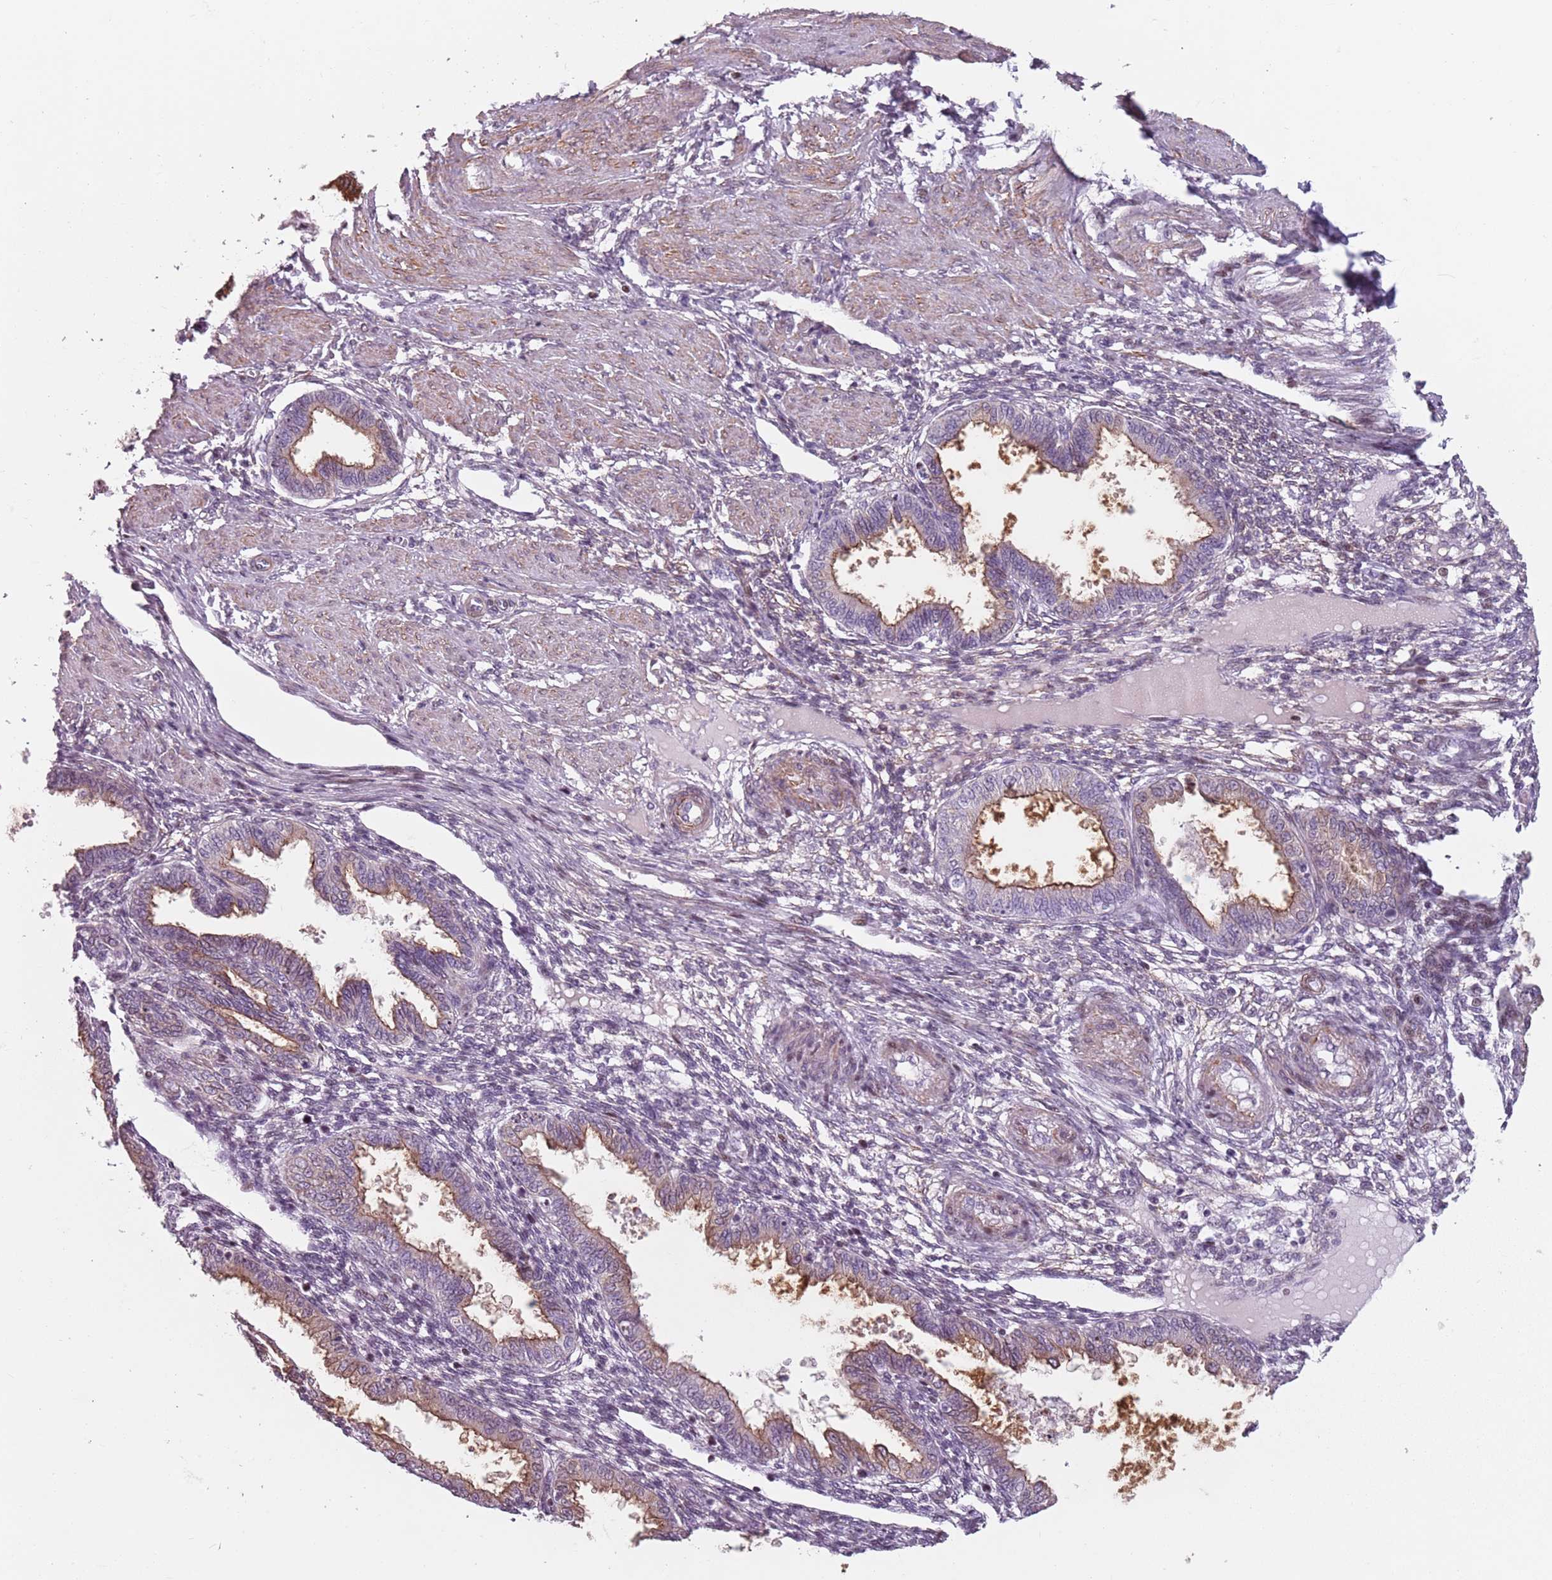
{"staining": {"intensity": "negative", "quantity": "none", "location": "none"}, "tissue": "endometrium", "cell_type": "Cells in endometrial stroma", "image_type": "normal", "snomed": [{"axis": "morphology", "description": "Normal tissue, NOS"}, {"axis": "topography", "description": "Endometrium"}], "caption": "This is a photomicrograph of IHC staining of unremarkable endometrium, which shows no staining in cells in endometrial stroma. The staining was performed using DAB to visualize the protein expression in brown, while the nuclei were stained in blue with hematoxylin (Magnification: 20x).", "gene": "TMC4", "patient": {"sex": "female", "age": 33}}